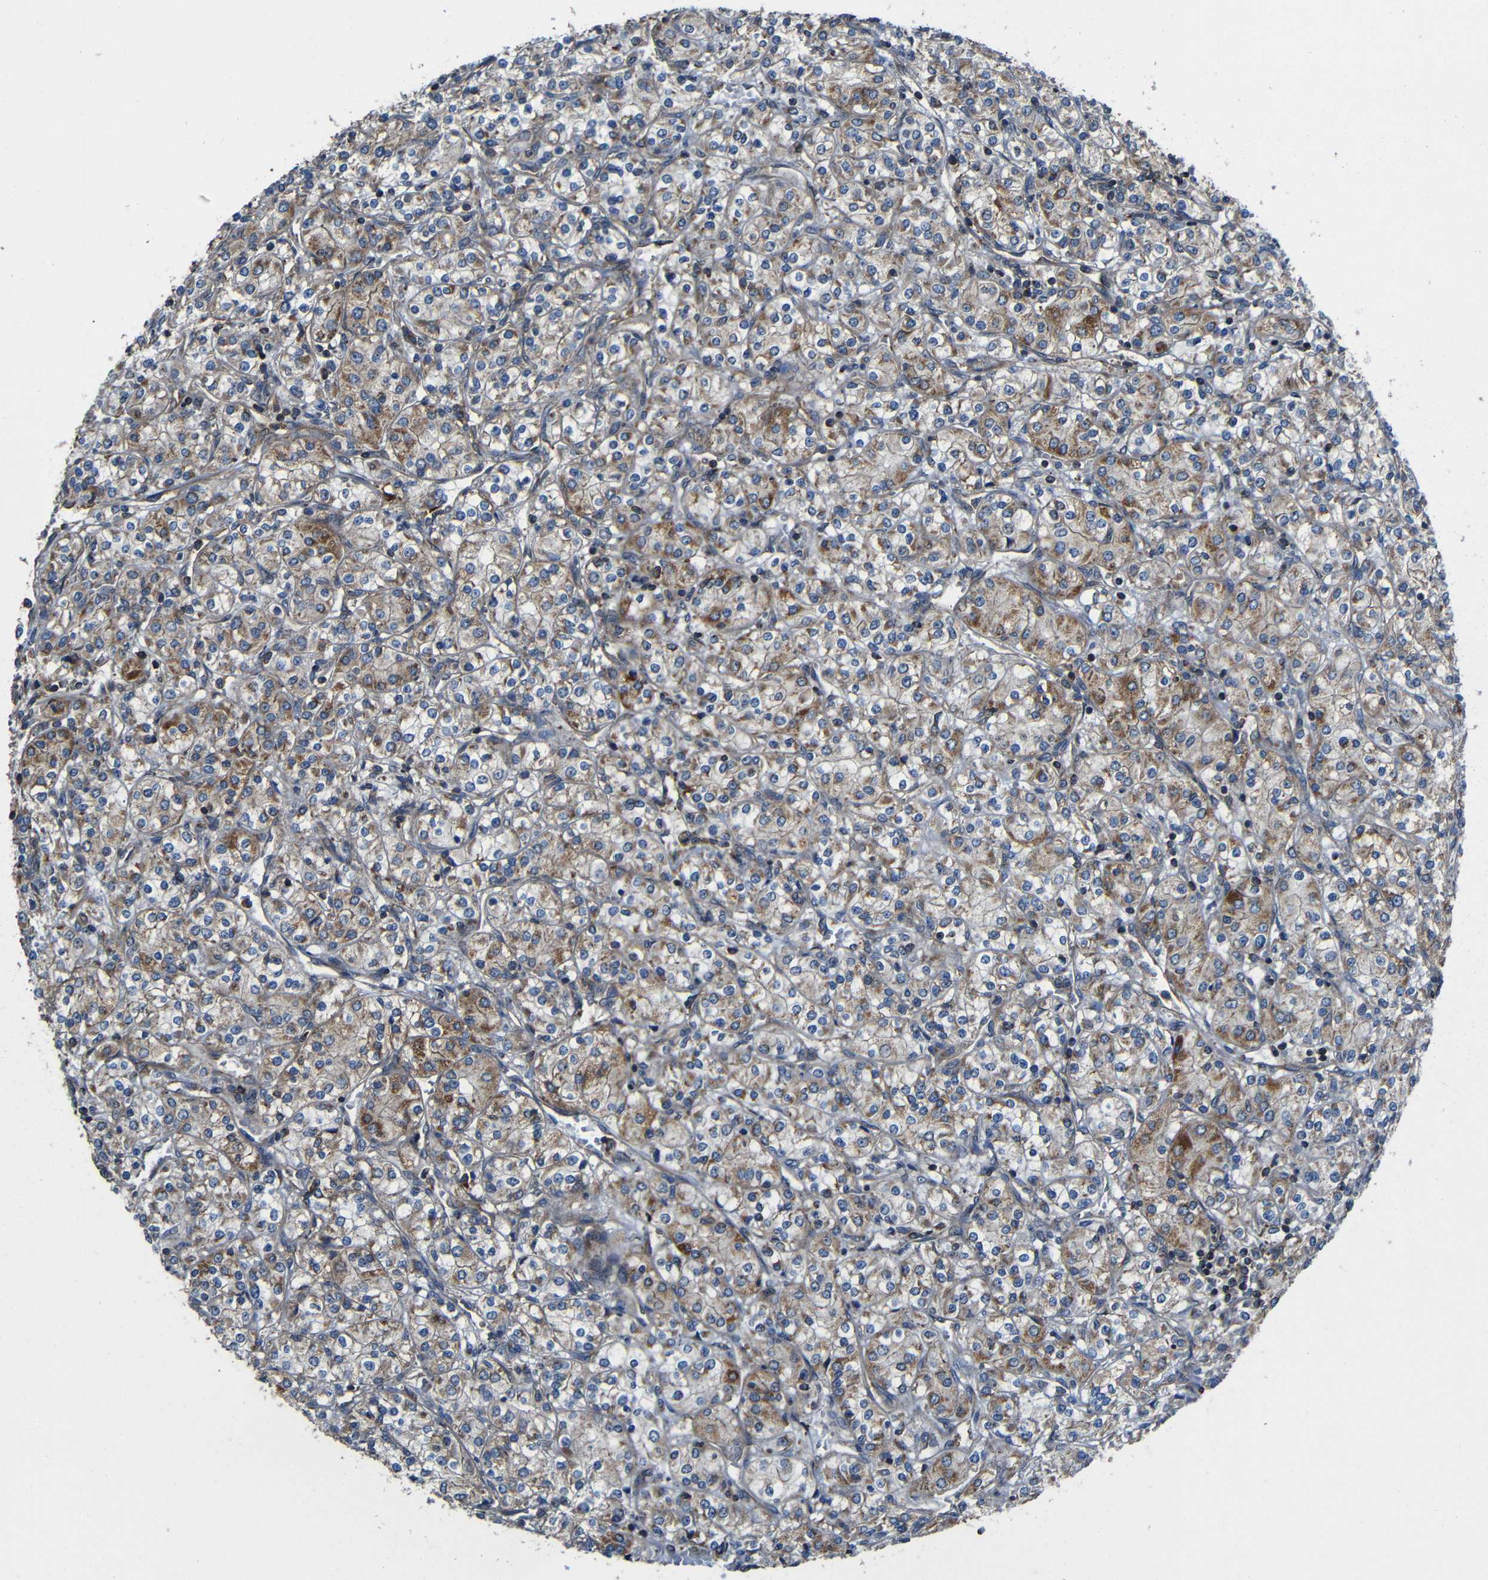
{"staining": {"intensity": "moderate", "quantity": "25%-75%", "location": "cytoplasmic/membranous"}, "tissue": "renal cancer", "cell_type": "Tumor cells", "image_type": "cancer", "snomed": [{"axis": "morphology", "description": "Adenocarcinoma, NOS"}, {"axis": "topography", "description": "Kidney"}], "caption": "Protein expression analysis of human renal adenocarcinoma reveals moderate cytoplasmic/membranous staining in about 25%-75% of tumor cells.", "gene": "PTCH1", "patient": {"sex": "male", "age": 77}}